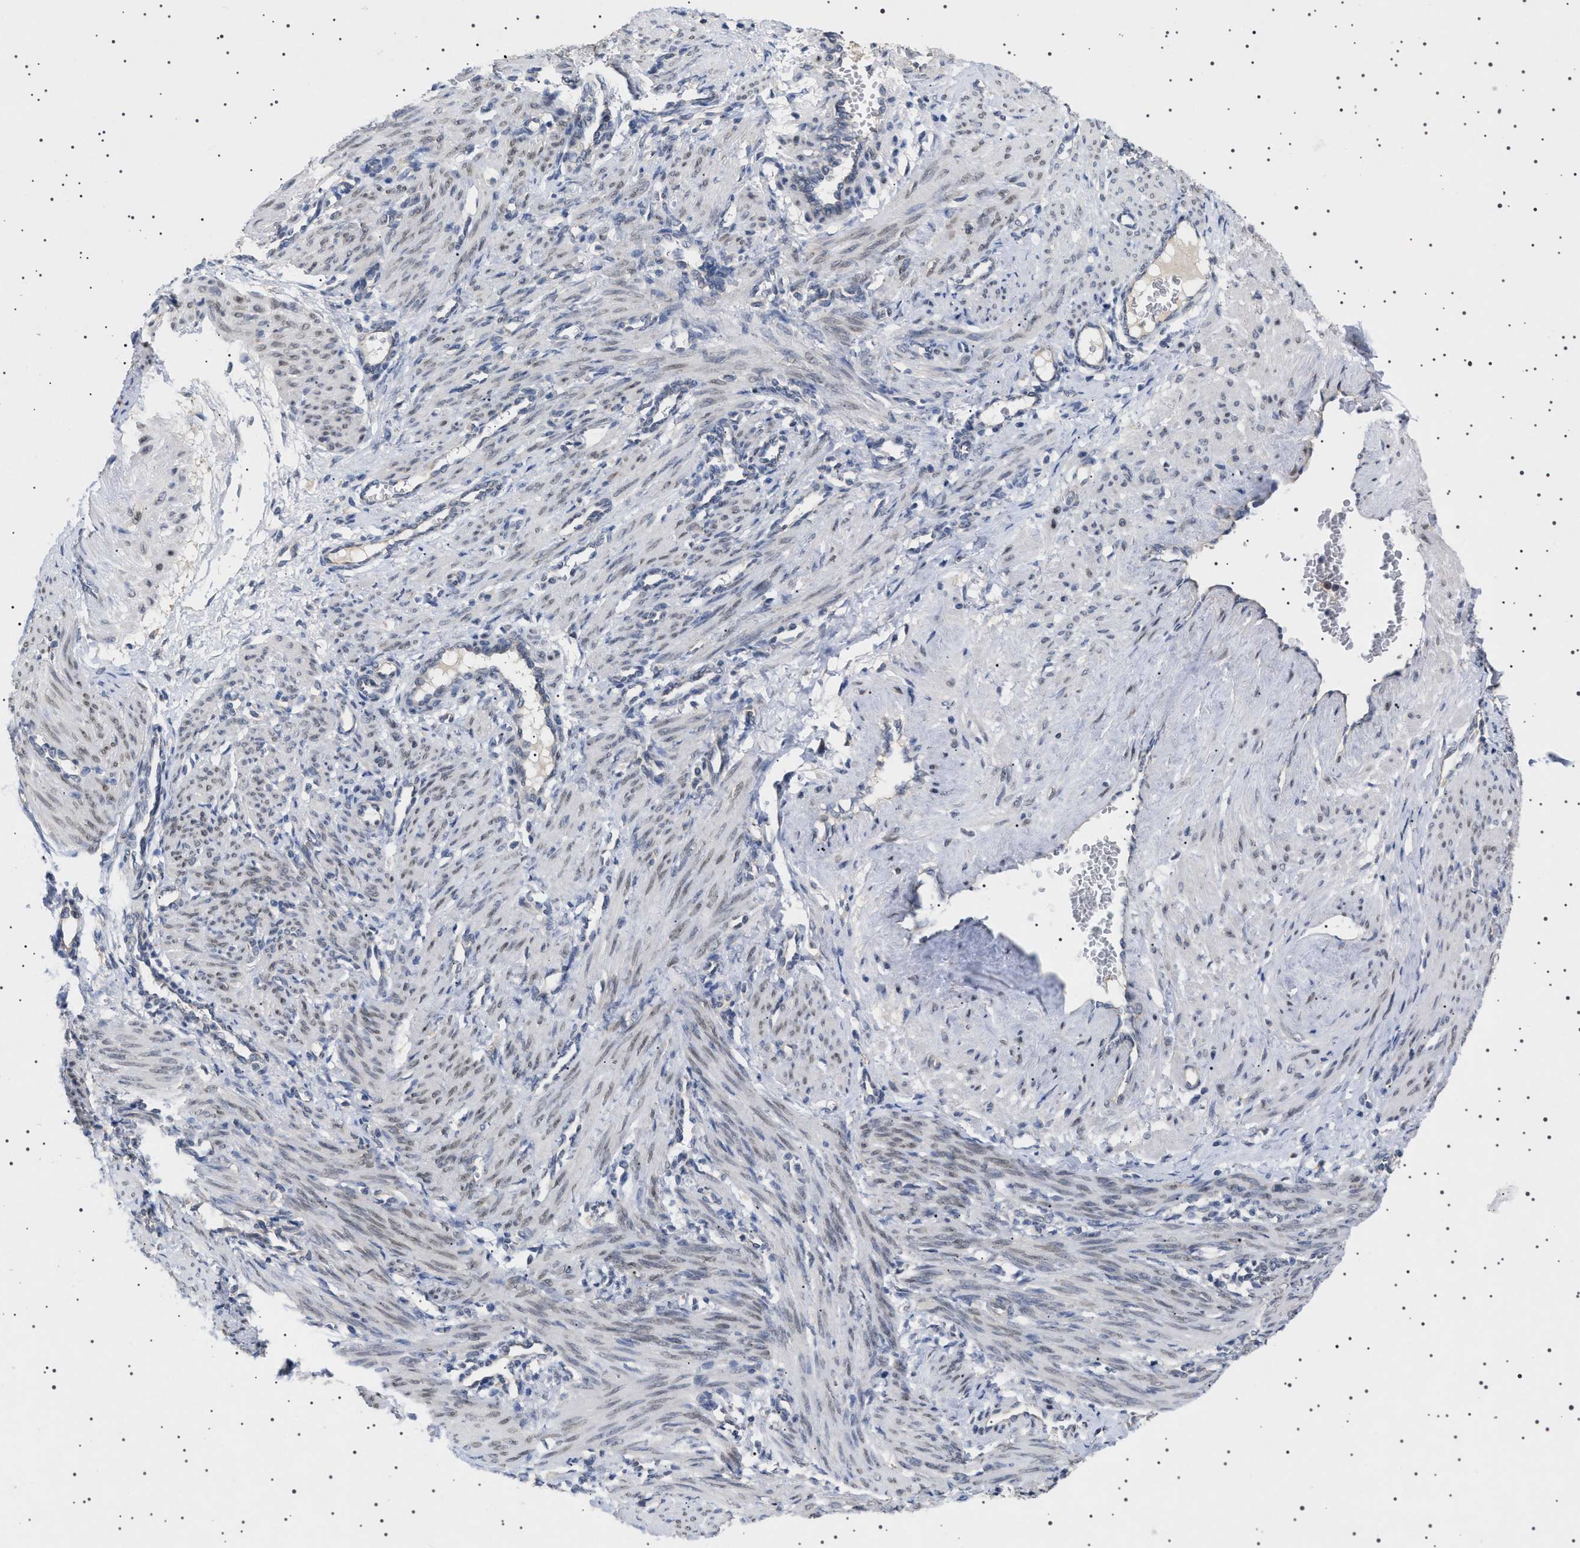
{"staining": {"intensity": "weak", "quantity": "<25%", "location": "nuclear"}, "tissue": "smooth muscle", "cell_type": "Smooth muscle cells", "image_type": "normal", "snomed": [{"axis": "morphology", "description": "Normal tissue, NOS"}, {"axis": "topography", "description": "Endometrium"}], "caption": "Protein analysis of benign smooth muscle reveals no significant expression in smooth muscle cells. (Immunohistochemistry (ihc), brightfield microscopy, high magnification).", "gene": "NUP93", "patient": {"sex": "female", "age": 33}}